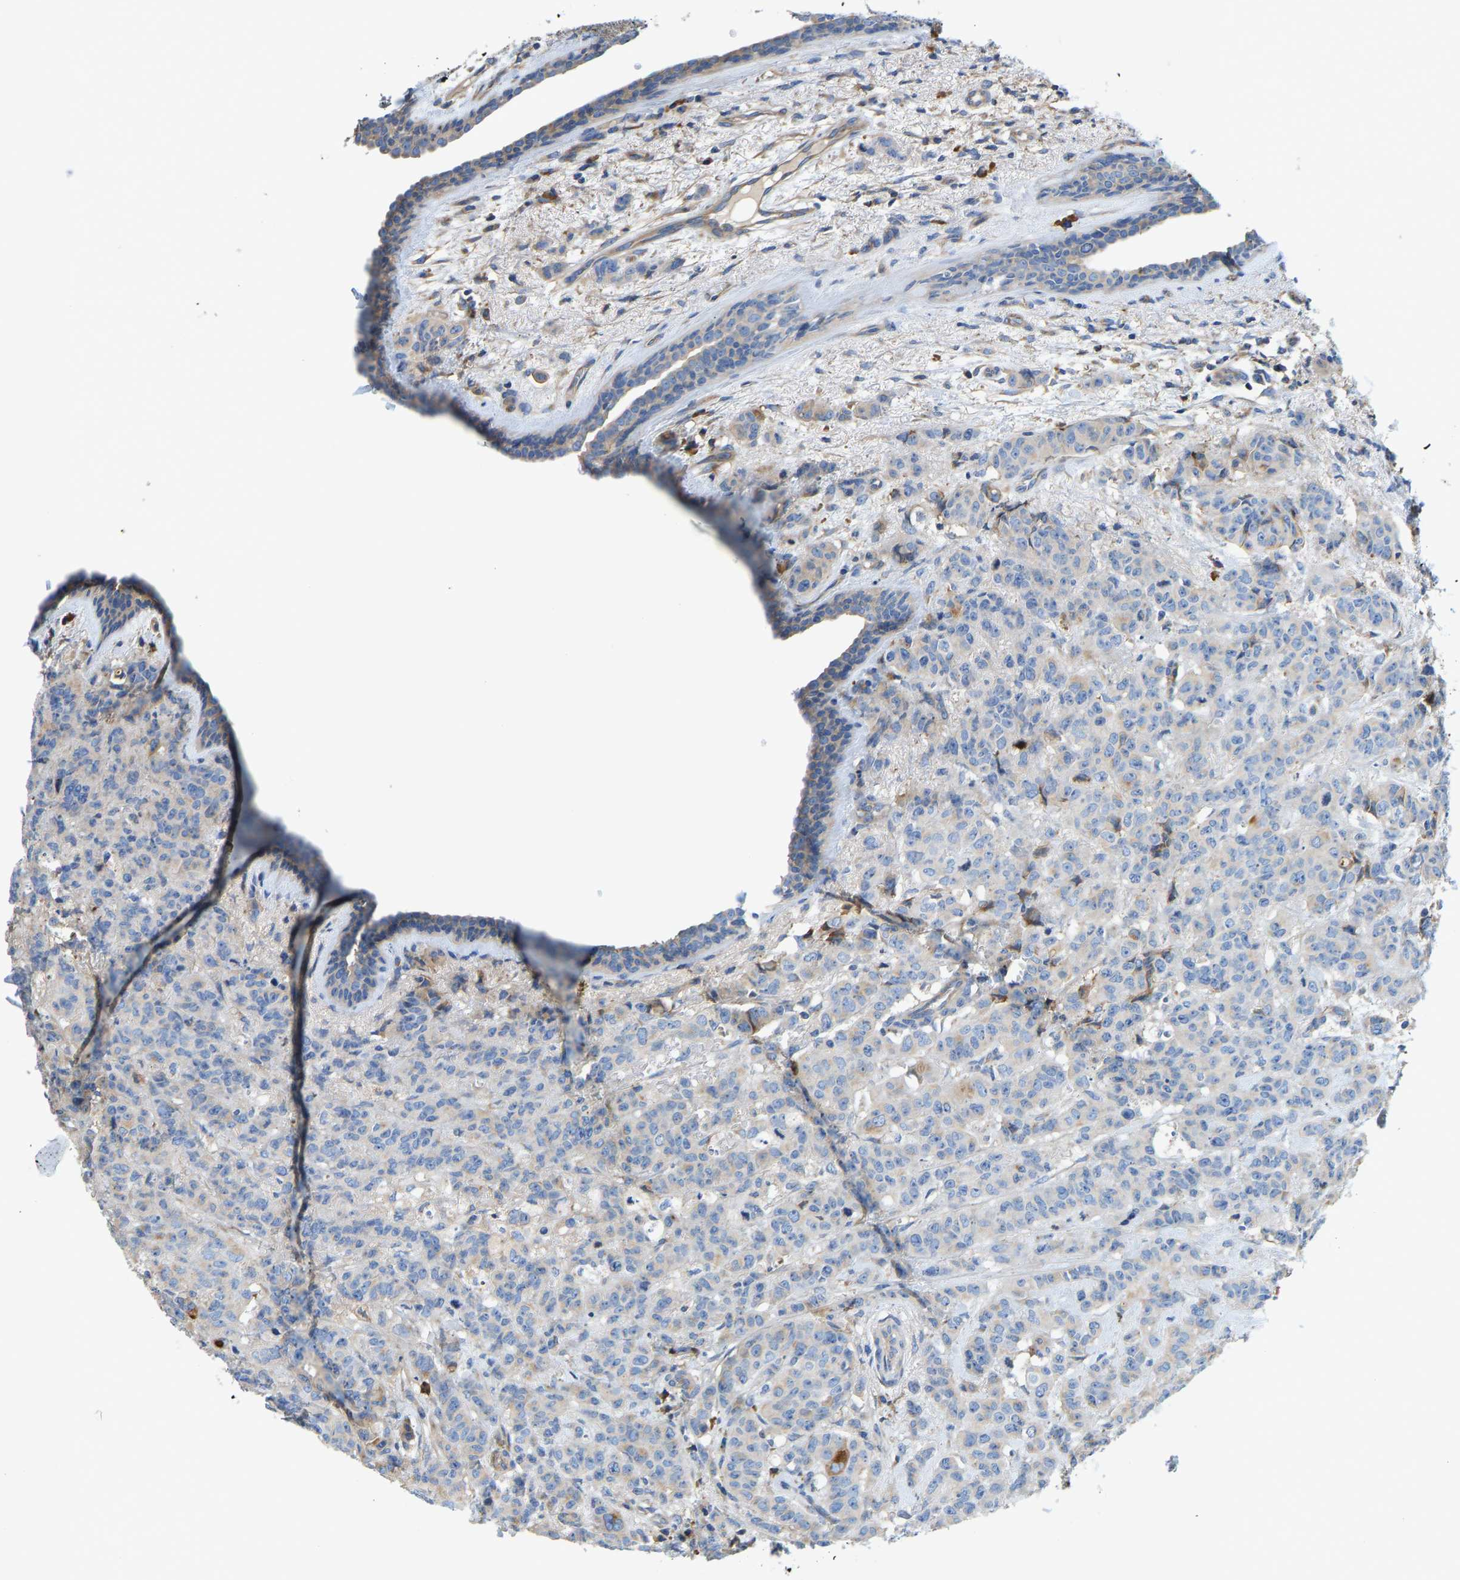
{"staining": {"intensity": "moderate", "quantity": "<25%", "location": "cytoplasmic/membranous"}, "tissue": "breast cancer", "cell_type": "Tumor cells", "image_type": "cancer", "snomed": [{"axis": "morphology", "description": "Normal tissue, NOS"}, {"axis": "morphology", "description": "Duct carcinoma"}, {"axis": "topography", "description": "Breast"}], "caption": "Human breast cancer stained with a protein marker shows moderate staining in tumor cells.", "gene": "CHAD", "patient": {"sex": "female", "age": 40}}